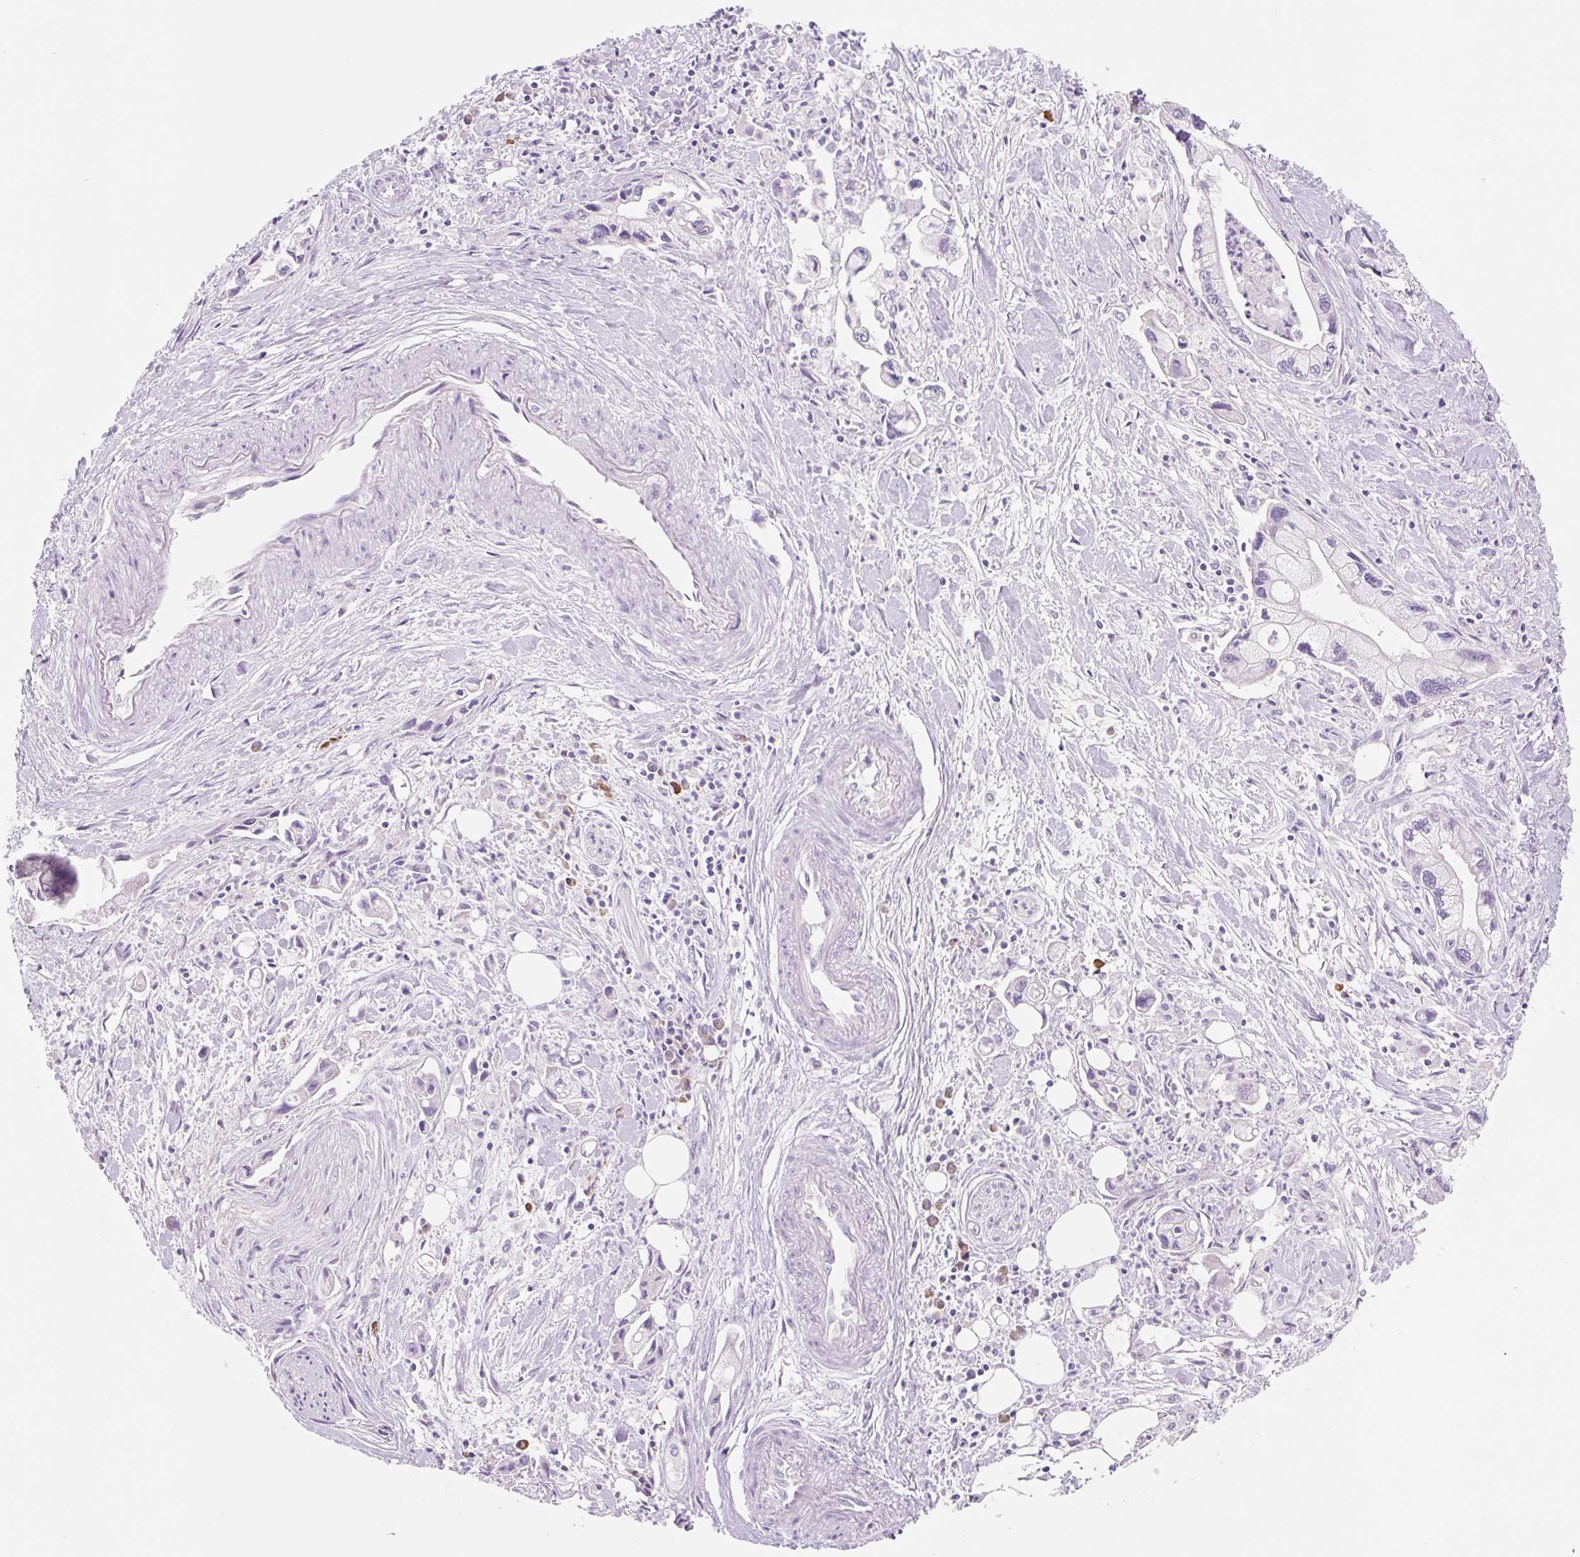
{"staining": {"intensity": "negative", "quantity": "none", "location": "none"}, "tissue": "pancreatic cancer", "cell_type": "Tumor cells", "image_type": "cancer", "snomed": [{"axis": "morphology", "description": "Adenocarcinoma, NOS"}, {"axis": "topography", "description": "Pancreas"}], "caption": "Immunohistochemistry (IHC) photomicrograph of adenocarcinoma (pancreatic) stained for a protein (brown), which exhibits no expression in tumor cells.", "gene": "CELF6", "patient": {"sex": "male", "age": 61}}